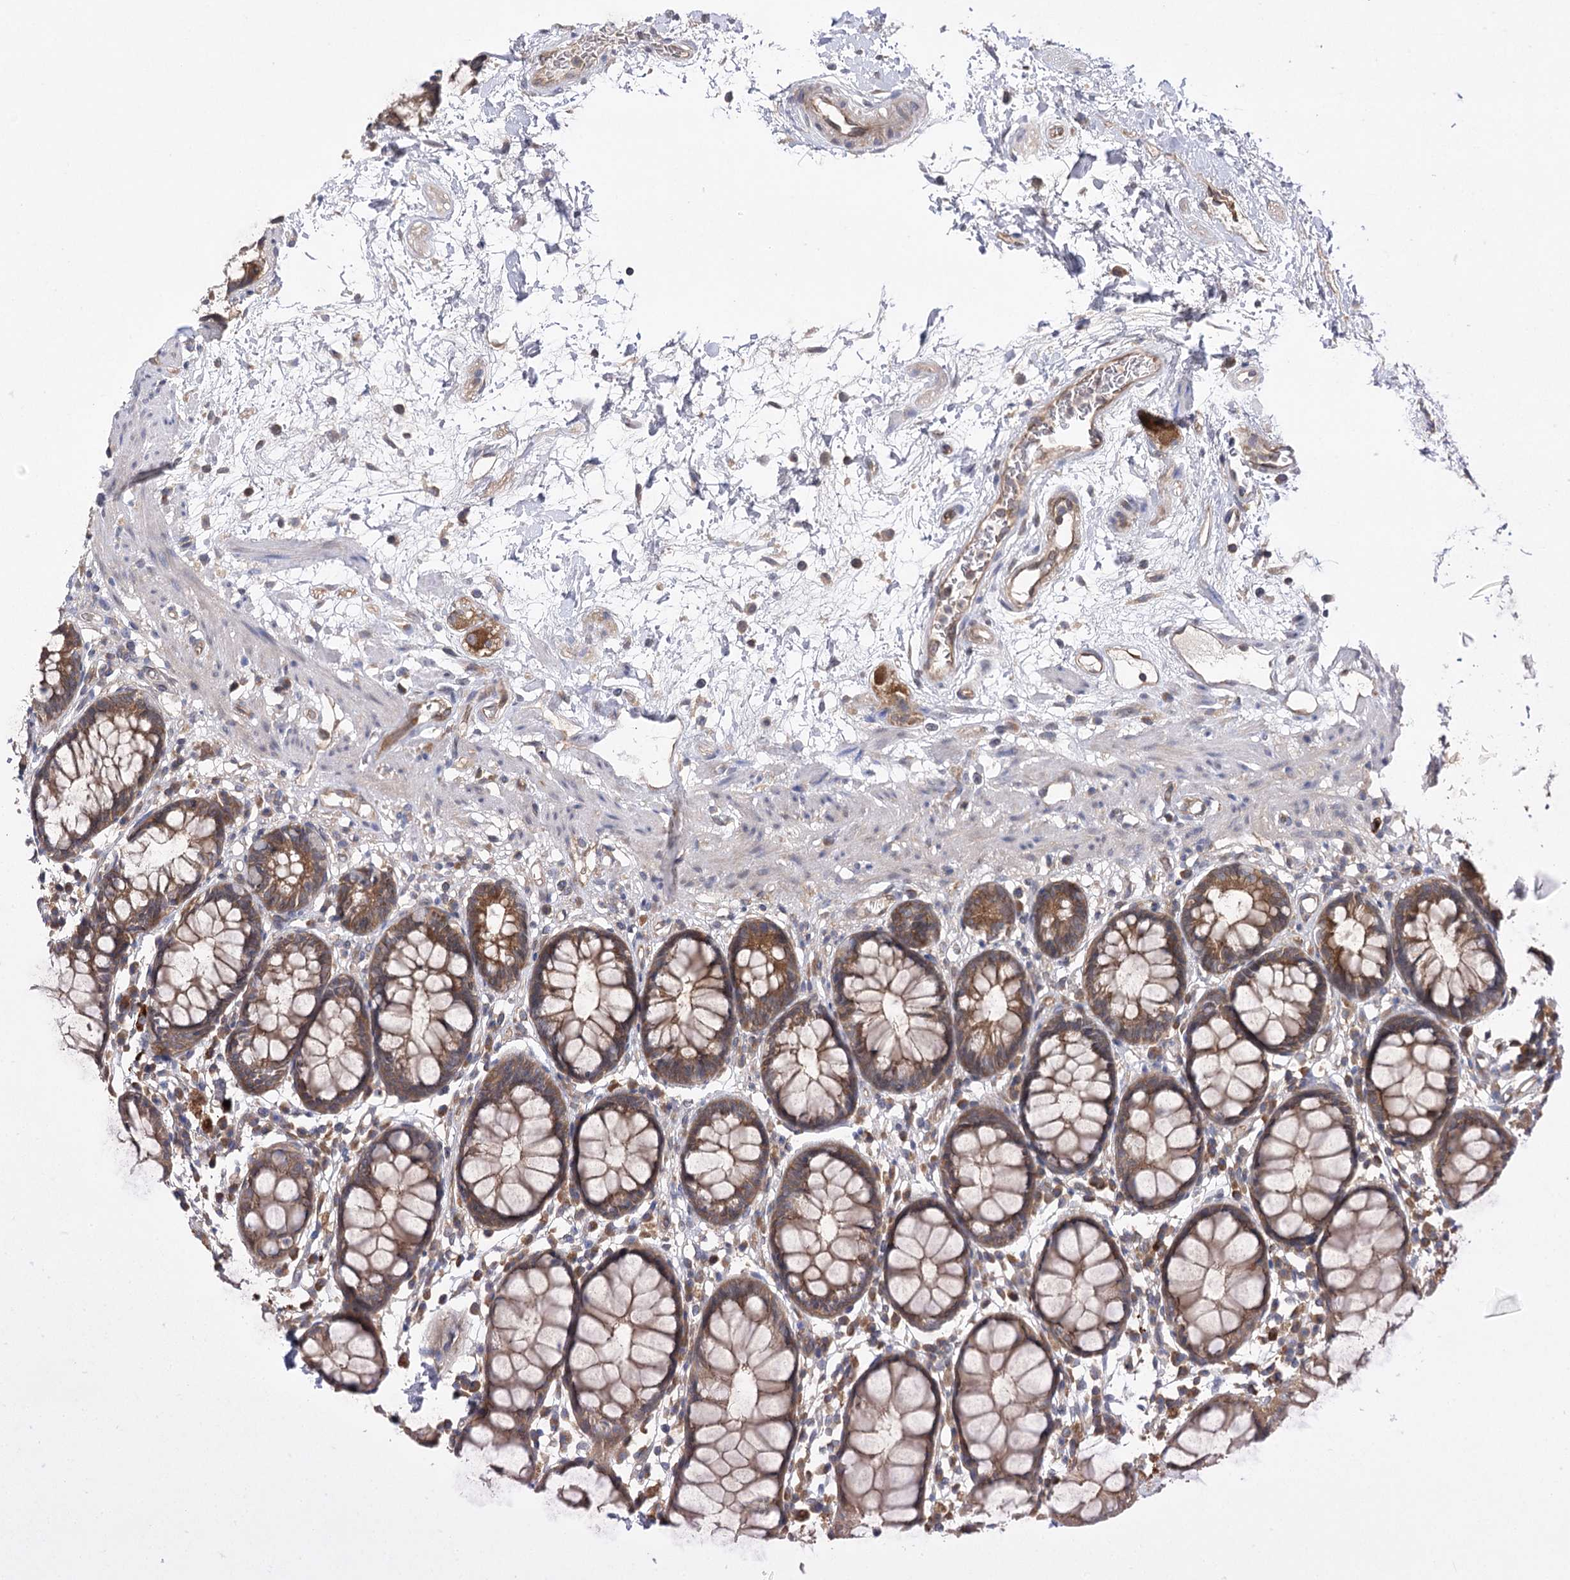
{"staining": {"intensity": "strong", "quantity": ">75%", "location": "cytoplasmic/membranous"}, "tissue": "rectum", "cell_type": "Glandular cells", "image_type": "normal", "snomed": [{"axis": "morphology", "description": "Normal tissue, NOS"}, {"axis": "topography", "description": "Rectum"}], "caption": "Immunohistochemistry (IHC) photomicrograph of normal rectum stained for a protein (brown), which exhibits high levels of strong cytoplasmic/membranous expression in approximately >75% of glandular cells.", "gene": "BCR", "patient": {"sex": "male", "age": 64}}